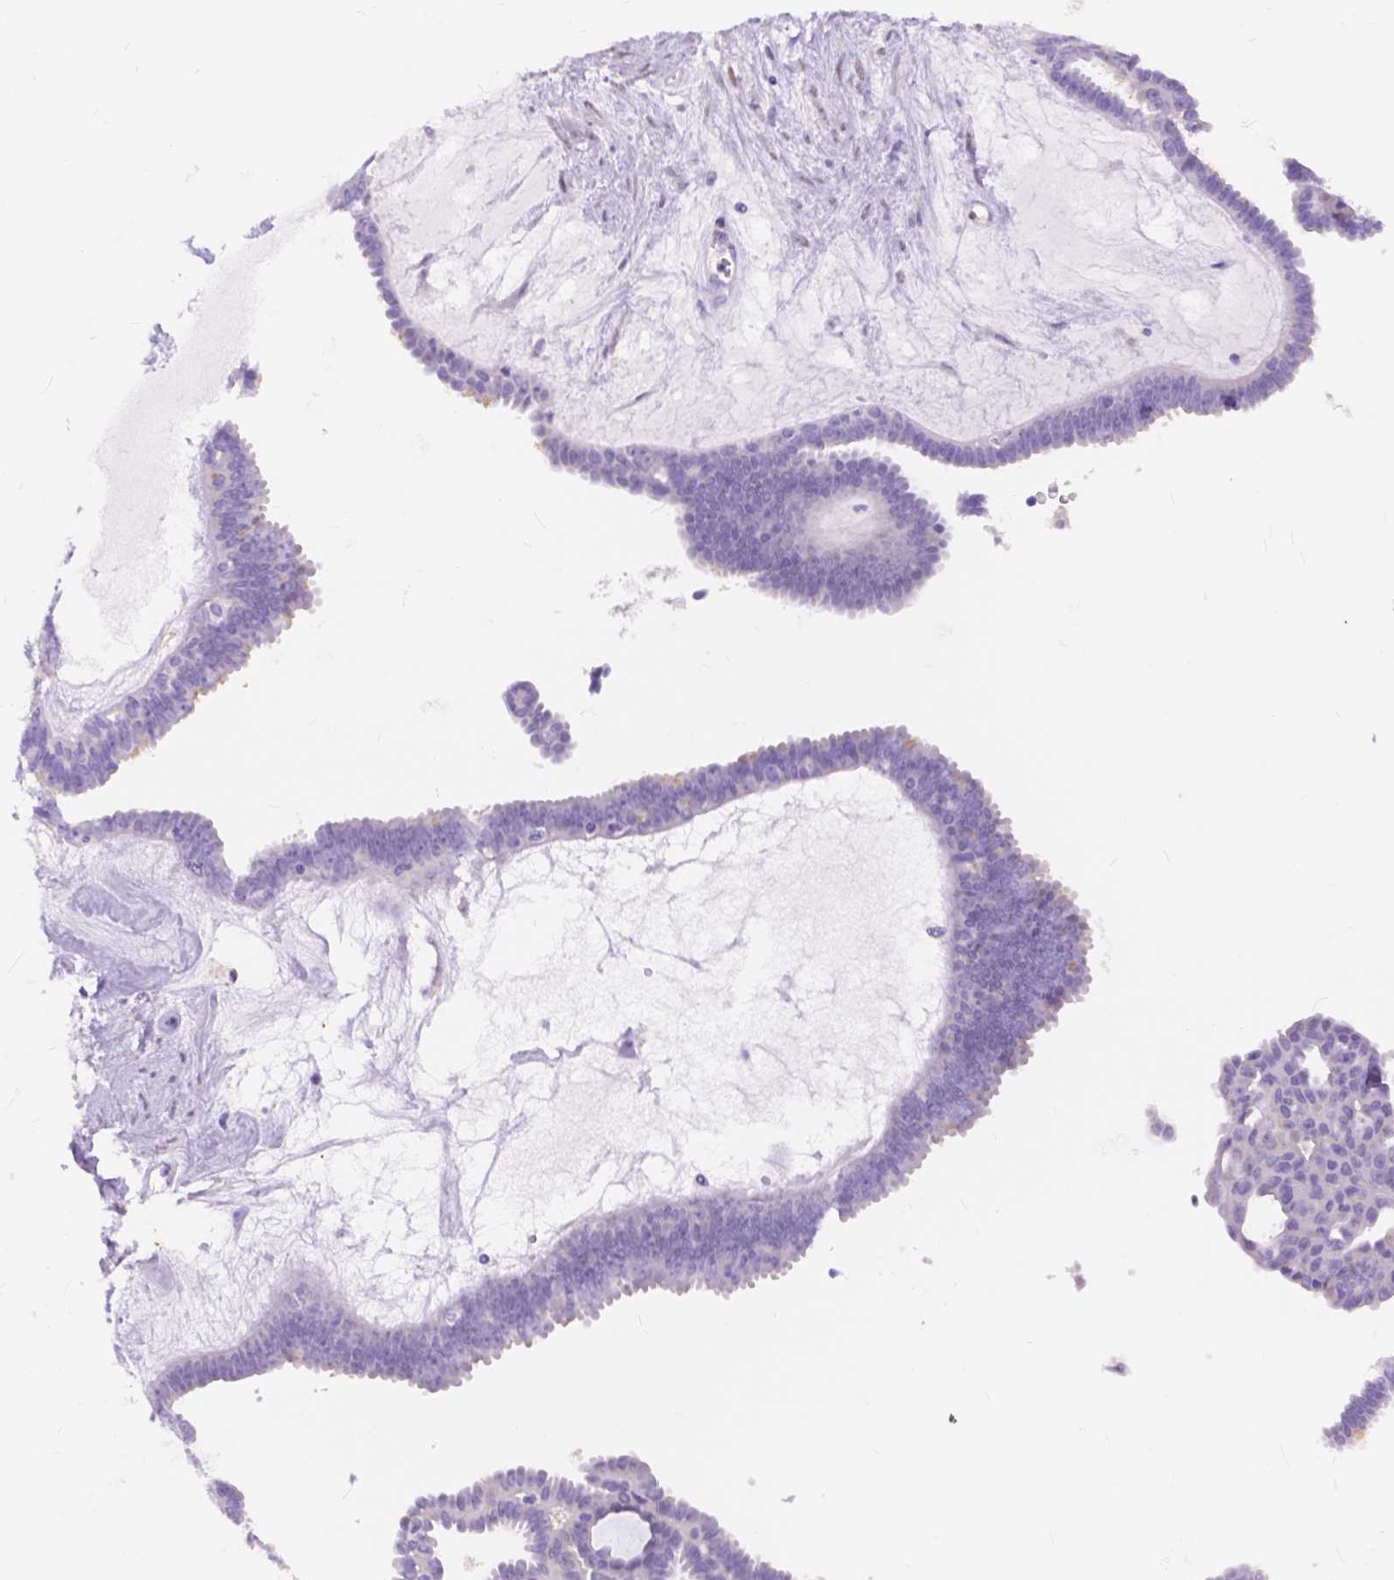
{"staining": {"intensity": "negative", "quantity": "none", "location": "none"}, "tissue": "ovarian cancer", "cell_type": "Tumor cells", "image_type": "cancer", "snomed": [{"axis": "morphology", "description": "Cystadenocarcinoma, serous, NOS"}, {"axis": "topography", "description": "Ovary"}], "caption": "Immunohistochemistry (IHC) of ovarian cancer exhibits no staining in tumor cells.", "gene": "FOXL2", "patient": {"sex": "female", "age": 71}}